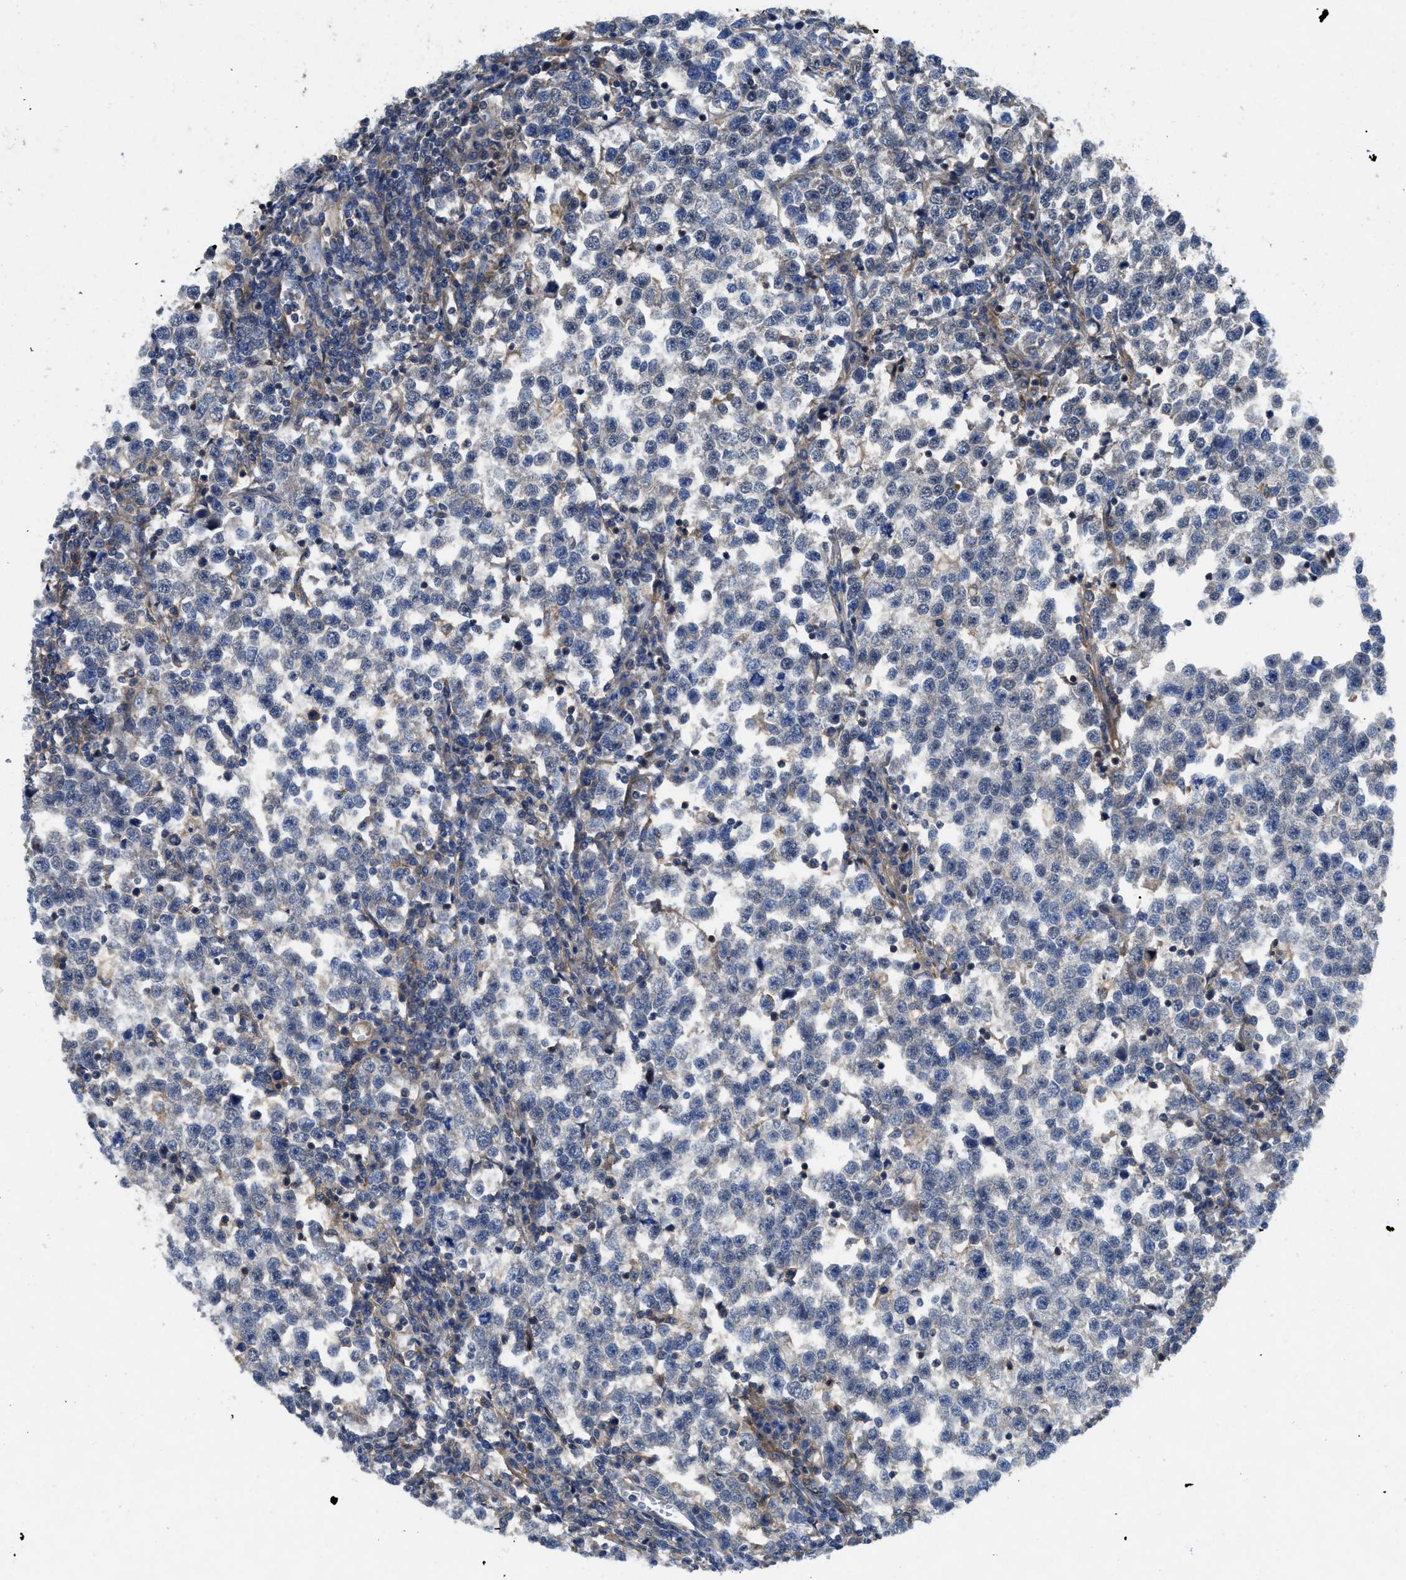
{"staining": {"intensity": "negative", "quantity": "none", "location": "none"}, "tissue": "testis cancer", "cell_type": "Tumor cells", "image_type": "cancer", "snomed": [{"axis": "morphology", "description": "Normal tissue, NOS"}, {"axis": "morphology", "description": "Seminoma, NOS"}, {"axis": "topography", "description": "Testis"}], "caption": "DAB (3,3'-diaminobenzidine) immunohistochemical staining of seminoma (testis) shows no significant staining in tumor cells. (DAB immunohistochemistry with hematoxylin counter stain).", "gene": "PANX1", "patient": {"sex": "male", "age": 43}}